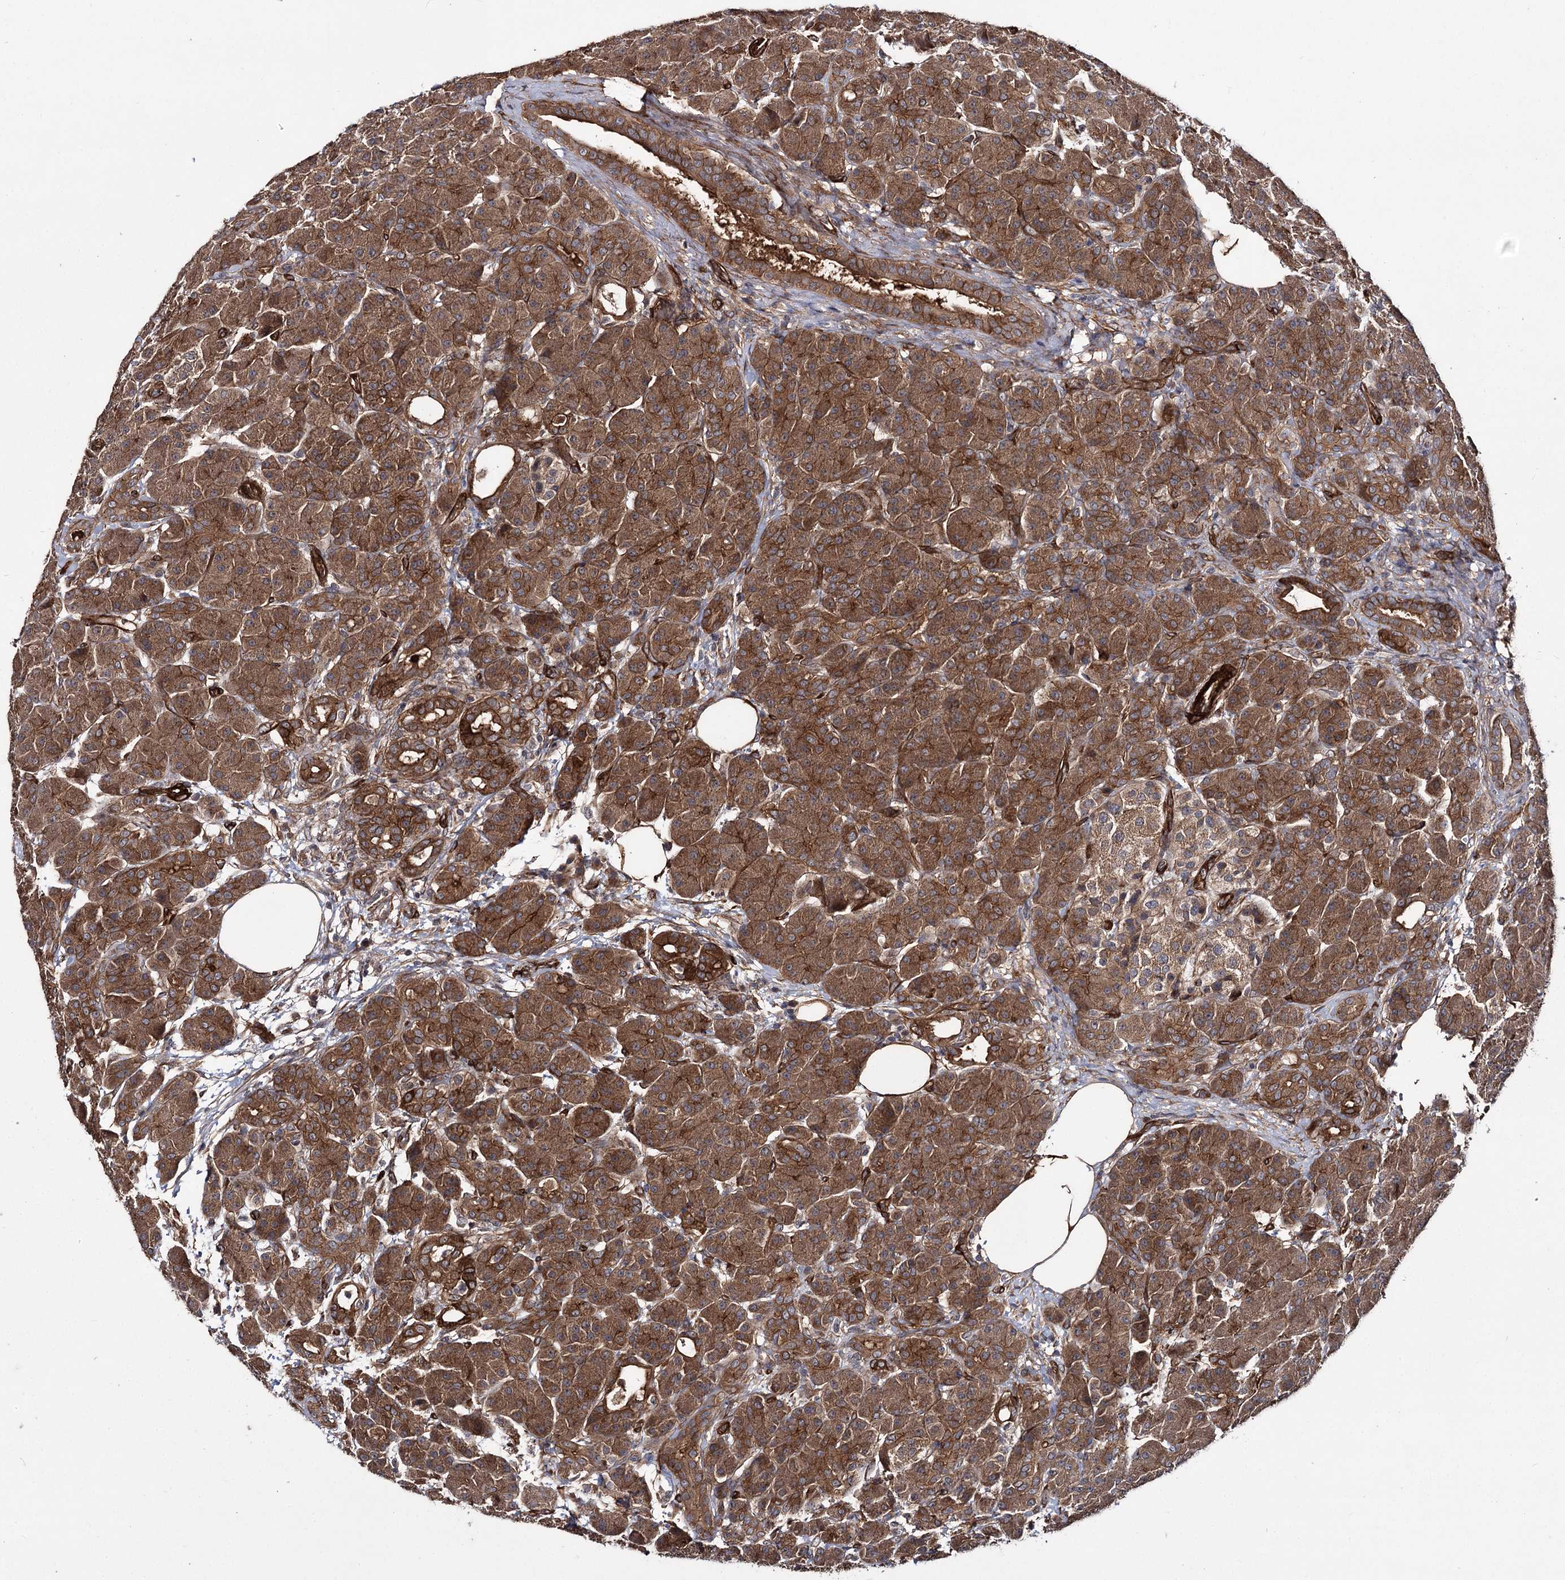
{"staining": {"intensity": "strong", "quantity": ">75%", "location": "cytoplasmic/membranous"}, "tissue": "pancreas", "cell_type": "Exocrine glandular cells", "image_type": "normal", "snomed": [{"axis": "morphology", "description": "Normal tissue, NOS"}, {"axis": "topography", "description": "Pancreas"}], "caption": "A high amount of strong cytoplasmic/membranous staining is appreciated in approximately >75% of exocrine glandular cells in unremarkable pancreas. Nuclei are stained in blue.", "gene": "MYO1C", "patient": {"sex": "male", "age": 63}}